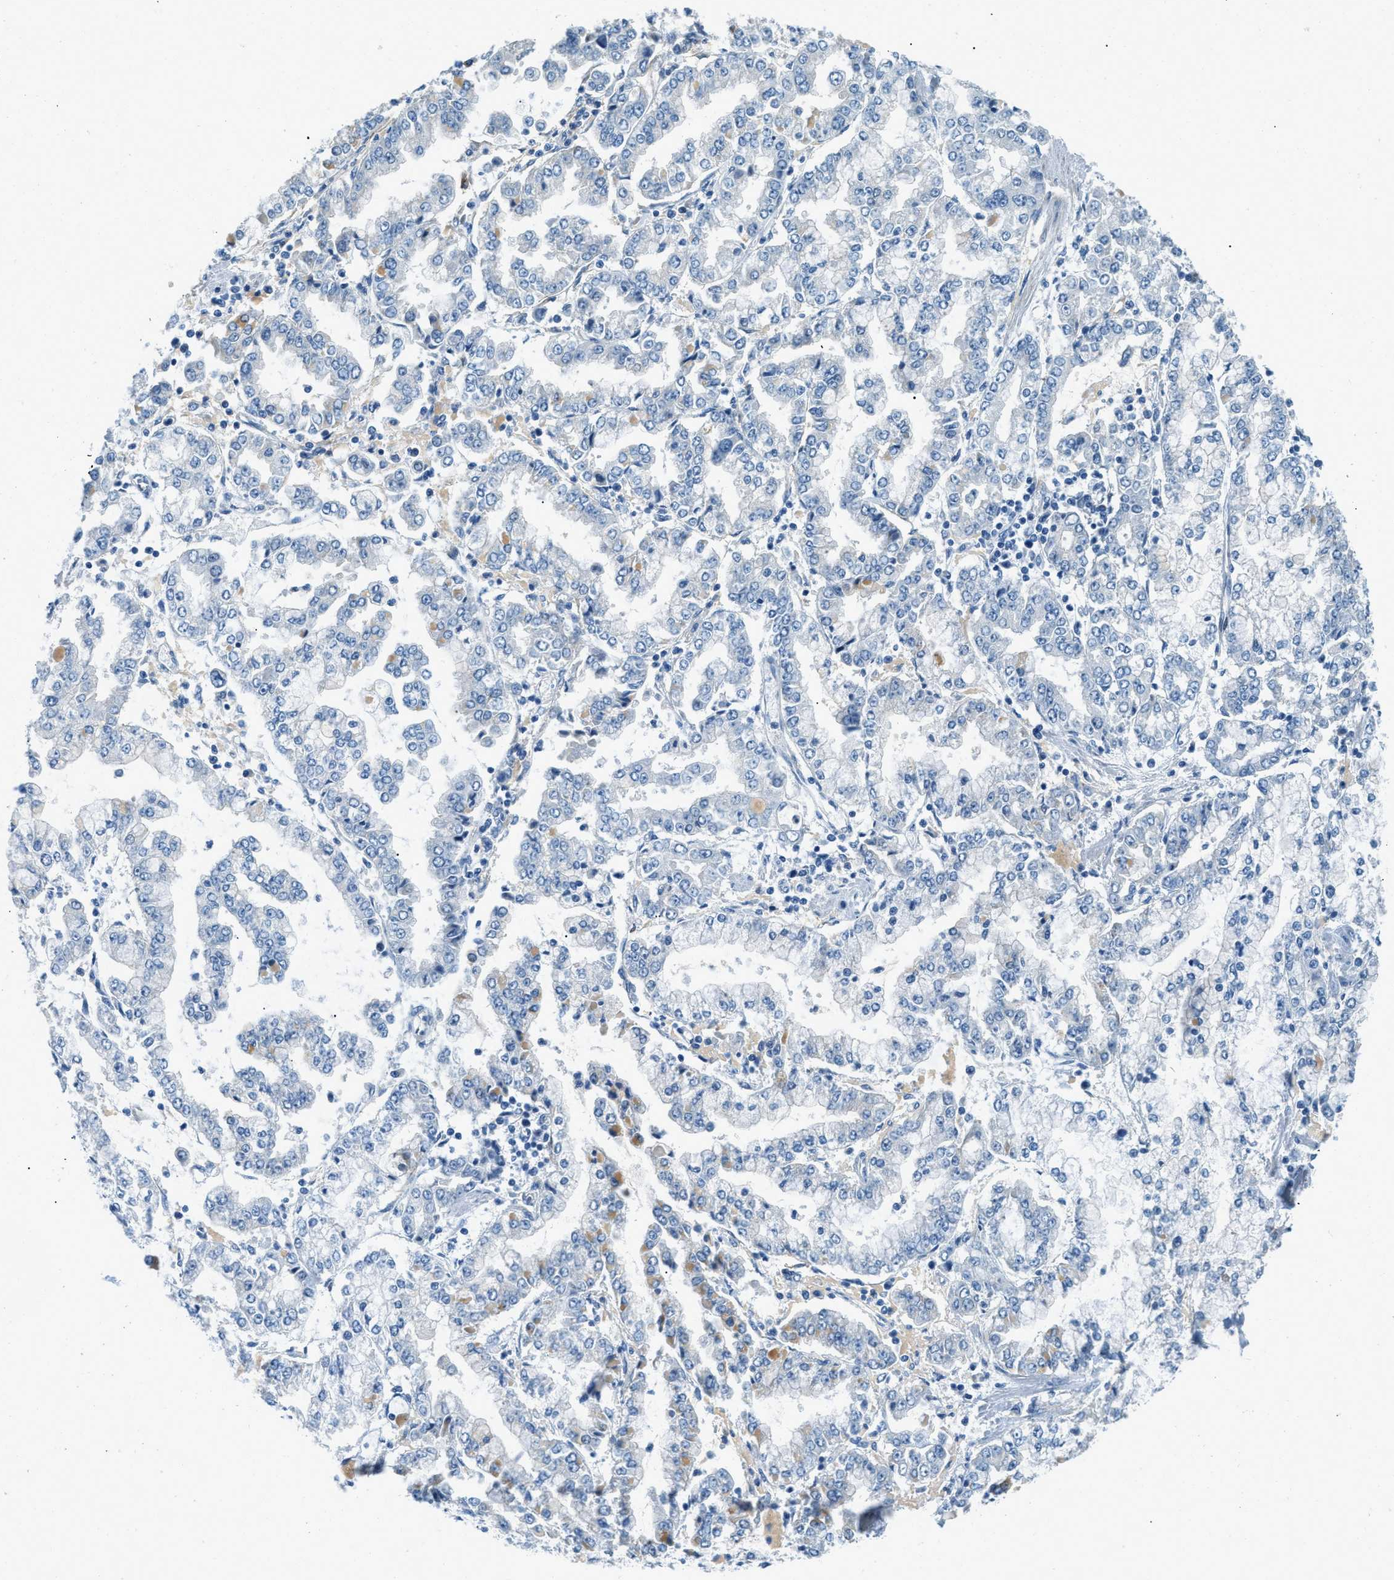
{"staining": {"intensity": "negative", "quantity": "none", "location": "none"}, "tissue": "stomach cancer", "cell_type": "Tumor cells", "image_type": "cancer", "snomed": [{"axis": "morphology", "description": "Adenocarcinoma, NOS"}, {"axis": "topography", "description": "Stomach"}], "caption": "The micrograph exhibits no staining of tumor cells in stomach adenocarcinoma.", "gene": "ZNF367", "patient": {"sex": "male", "age": 76}}